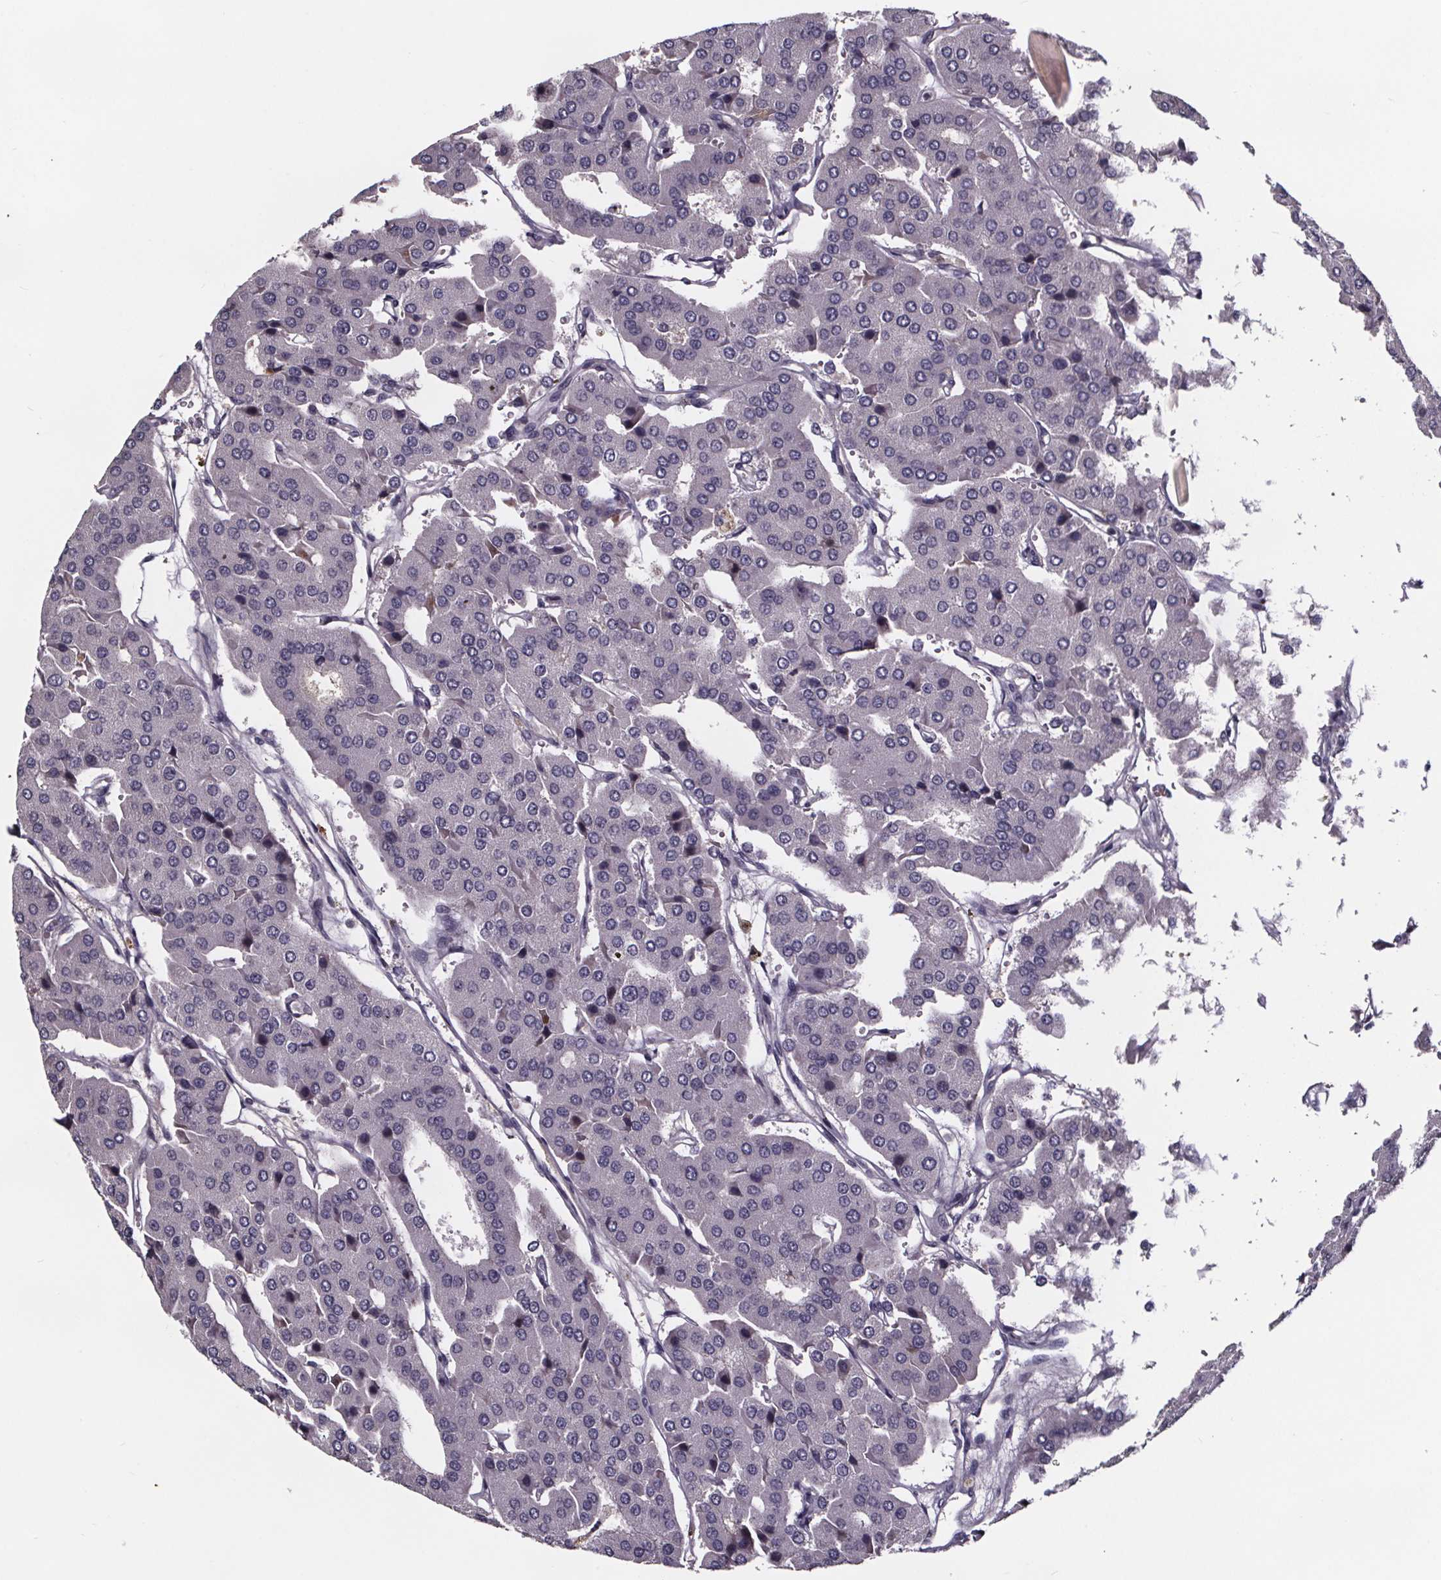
{"staining": {"intensity": "negative", "quantity": "none", "location": "none"}, "tissue": "parathyroid gland", "cell_type": "Glandular cells", "image_type": "normal", "snomed": [{"axis": "morphology", "description": "Normal tissue, NOS"}, {"axis": "morphology", "description": "Adenoma, NOS"}, {"axis": "topography", "description": "Parathyroid gland"}], "caption": "Parathyroid gland stained for a protein using IHC reveals no staining glandular cells.", "gene": "NPHP4", "patient": {"sex": "female", "age": 86}}